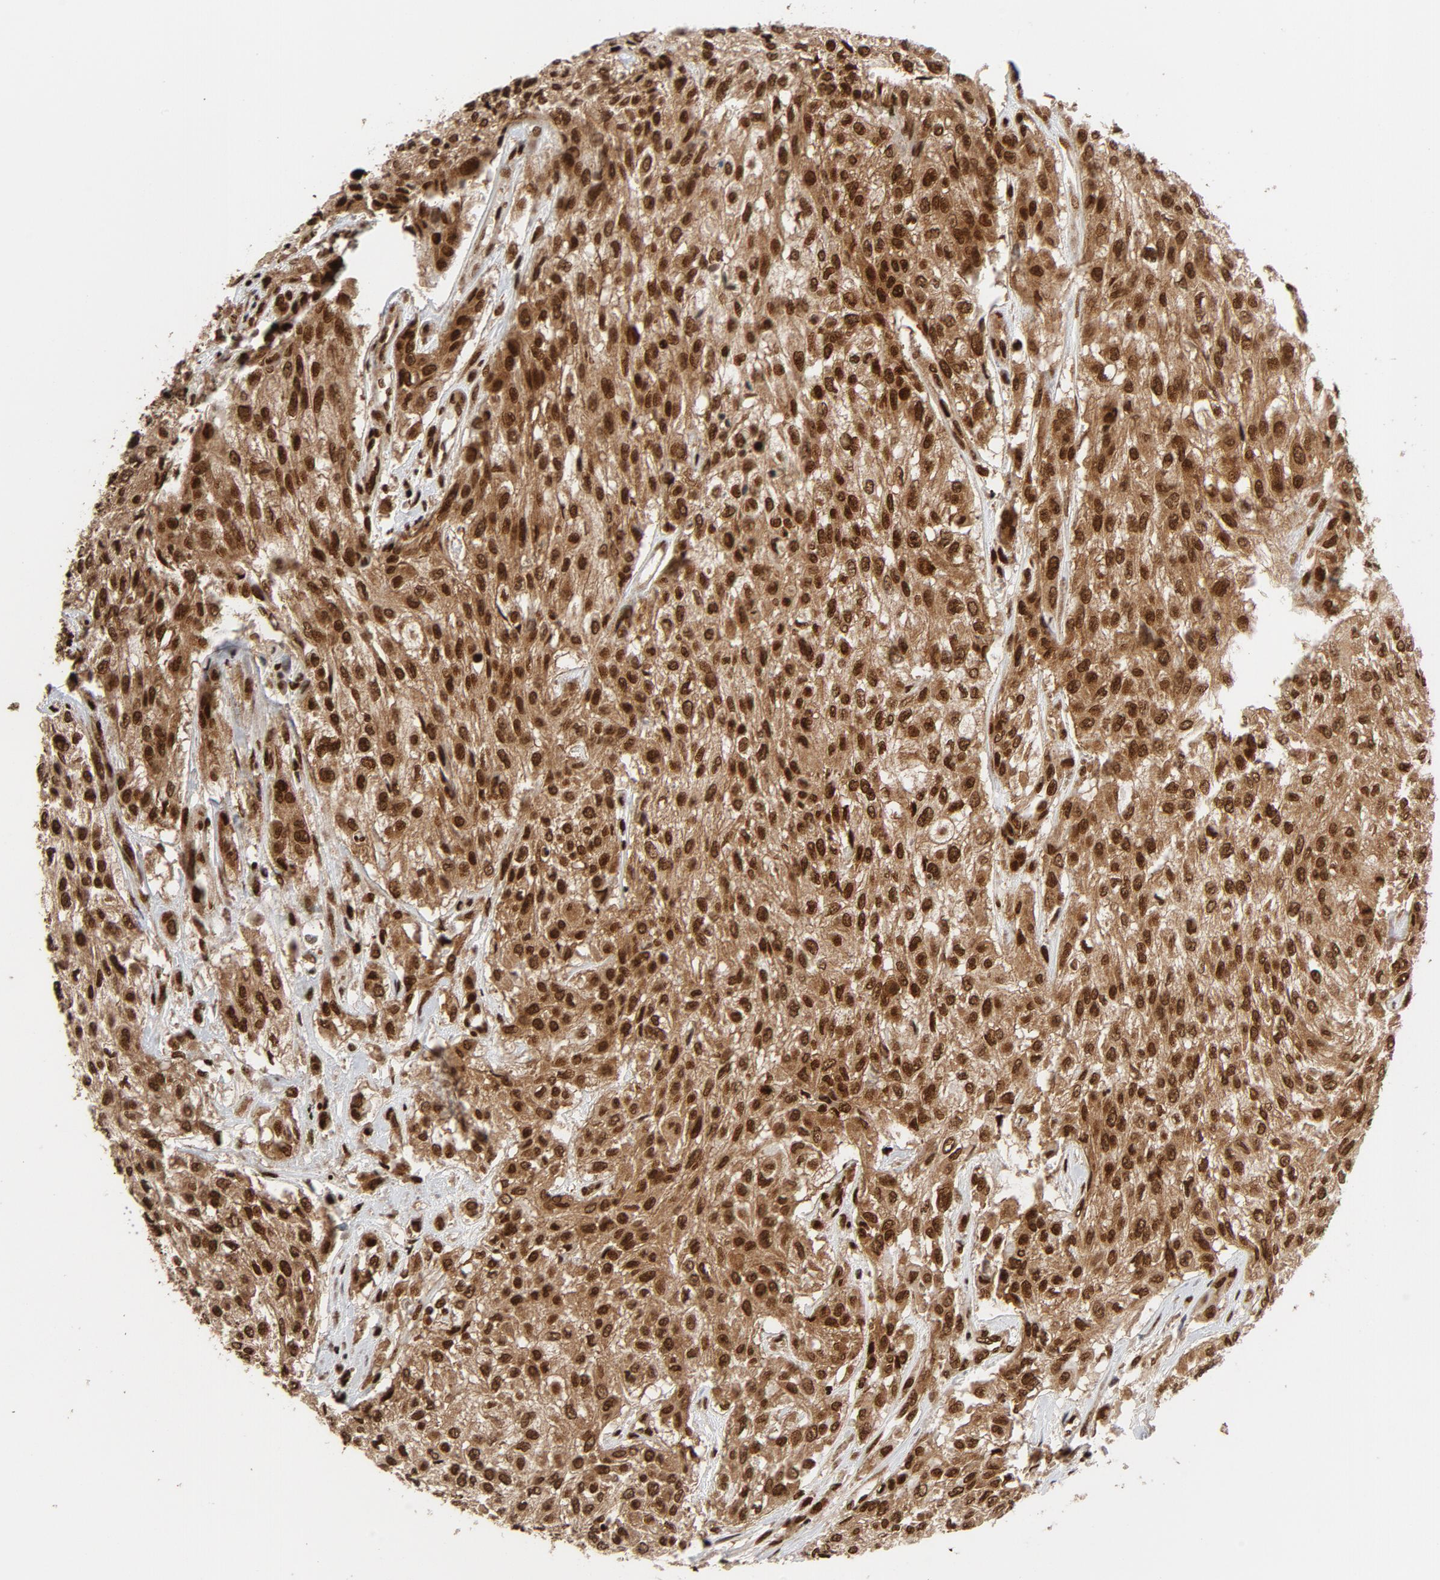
{"staining": {"intensity": "strong", "quantity": ">75%", "location": "cytoplasmic/membranous,nuclear"}, "tissue": "urothelial cancer", "cell_type": "Tumor cells", "image_type": "cancer", "snomed": [{"axis": "morphology", "description": "Urothelial carcinoma, High grade"}, {"axis": "topography", "description": "Urinary bladder"}], "caption": "Protein staining displays strong cytoplasmic/membranous and nuclear positivity in about >75% of tumor cells in urothelial carcinoma (high-grade). The staining is performed using DAB brown chromogen to label protein expression. The nuclei are counter-stained blue using hematoxylin.", "gene": "NFYB", "patient": {"sex": "male", "age": 57}}